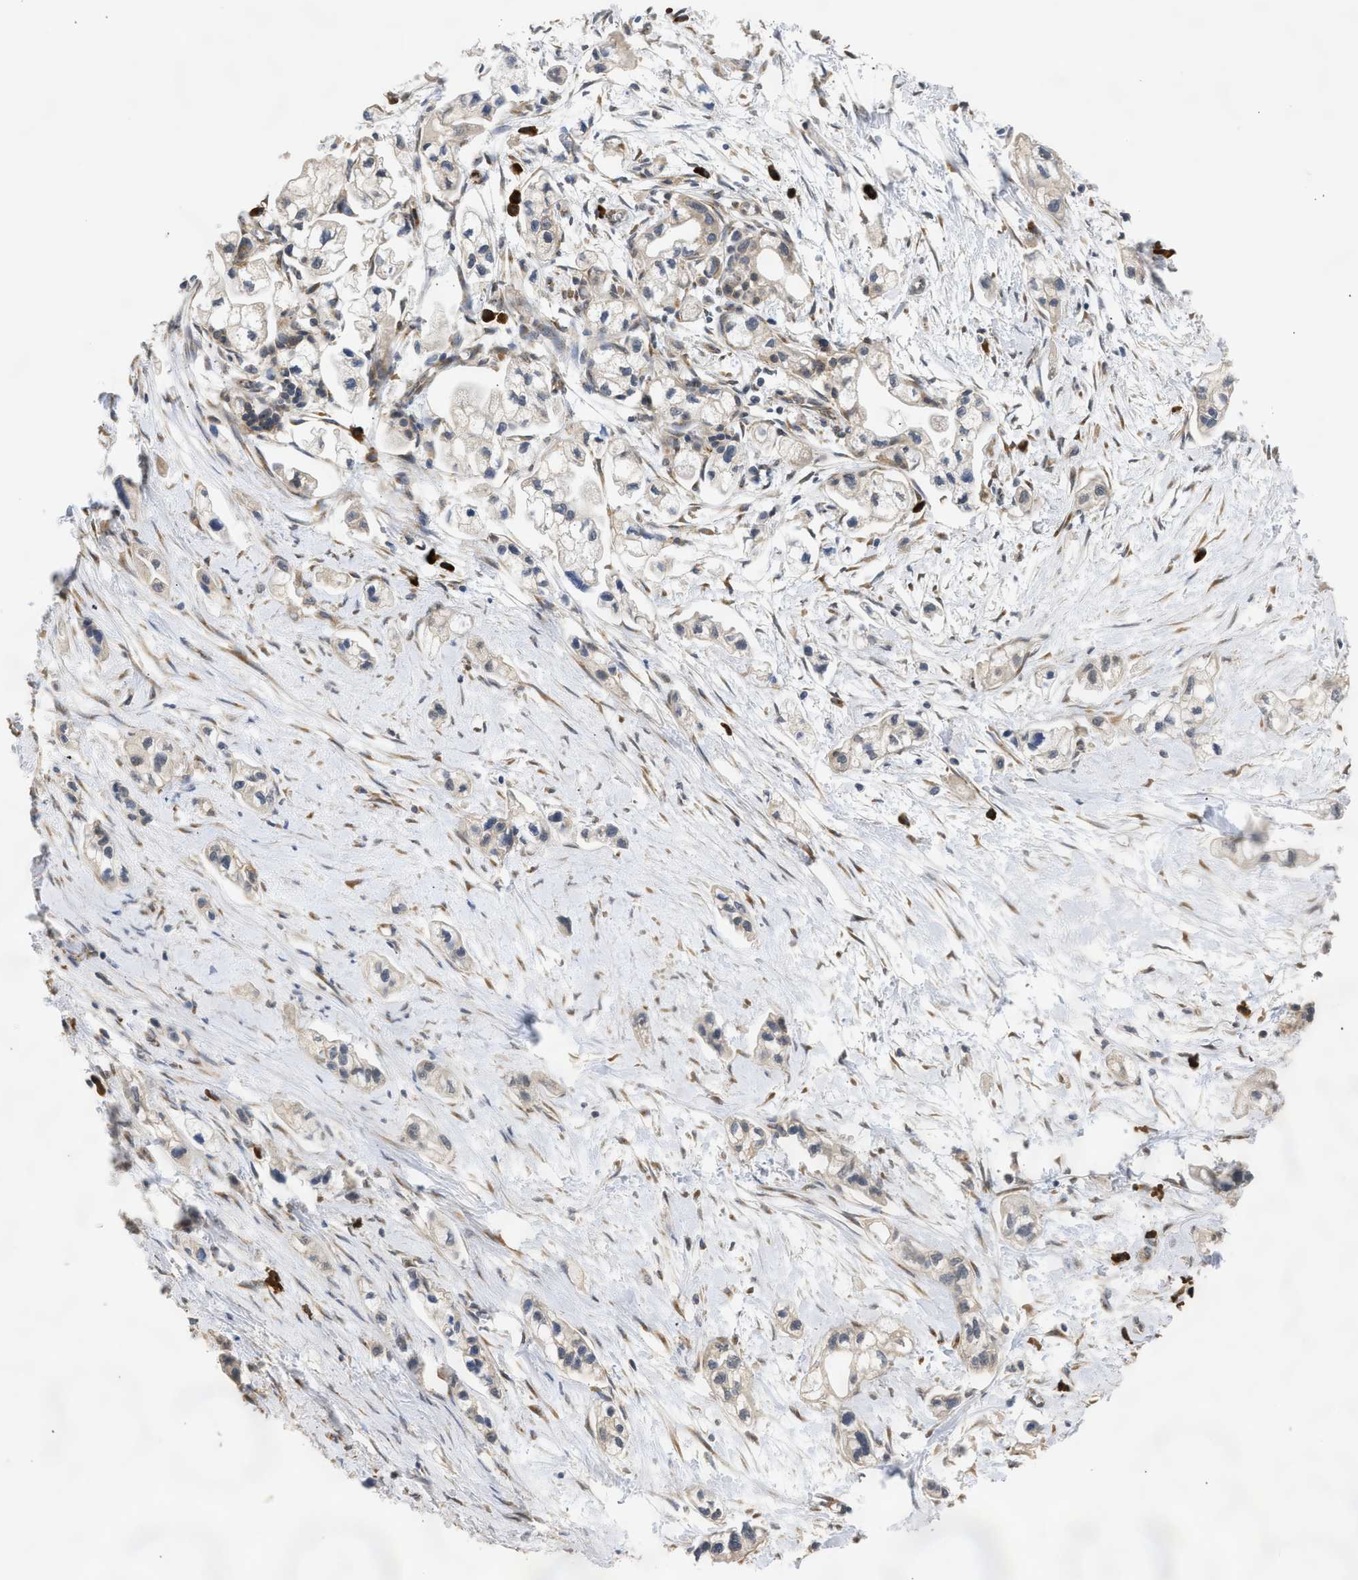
{"staining": {"intensity": "weak", "quantity": ">75%", "location": "cytoplasmic/membranous"}, "tissue": "pancreatic cancer", "cell_type": "Tumor cells", "image_type": "cancer", "snomed": [{"axis": "morphology", "description": "Adenocarcinoma, NOS"}, {"axis": "topography", "description": "Pancreas"}], "caption": "This image displays immunohistochemistry staining of pancreatic cancer, with low weak cytoplasmic/membranous positivity in approximately >75% of tumor cells.", "gene": "DNAJC1", "patient": {"sex": "male", "age": 74}}